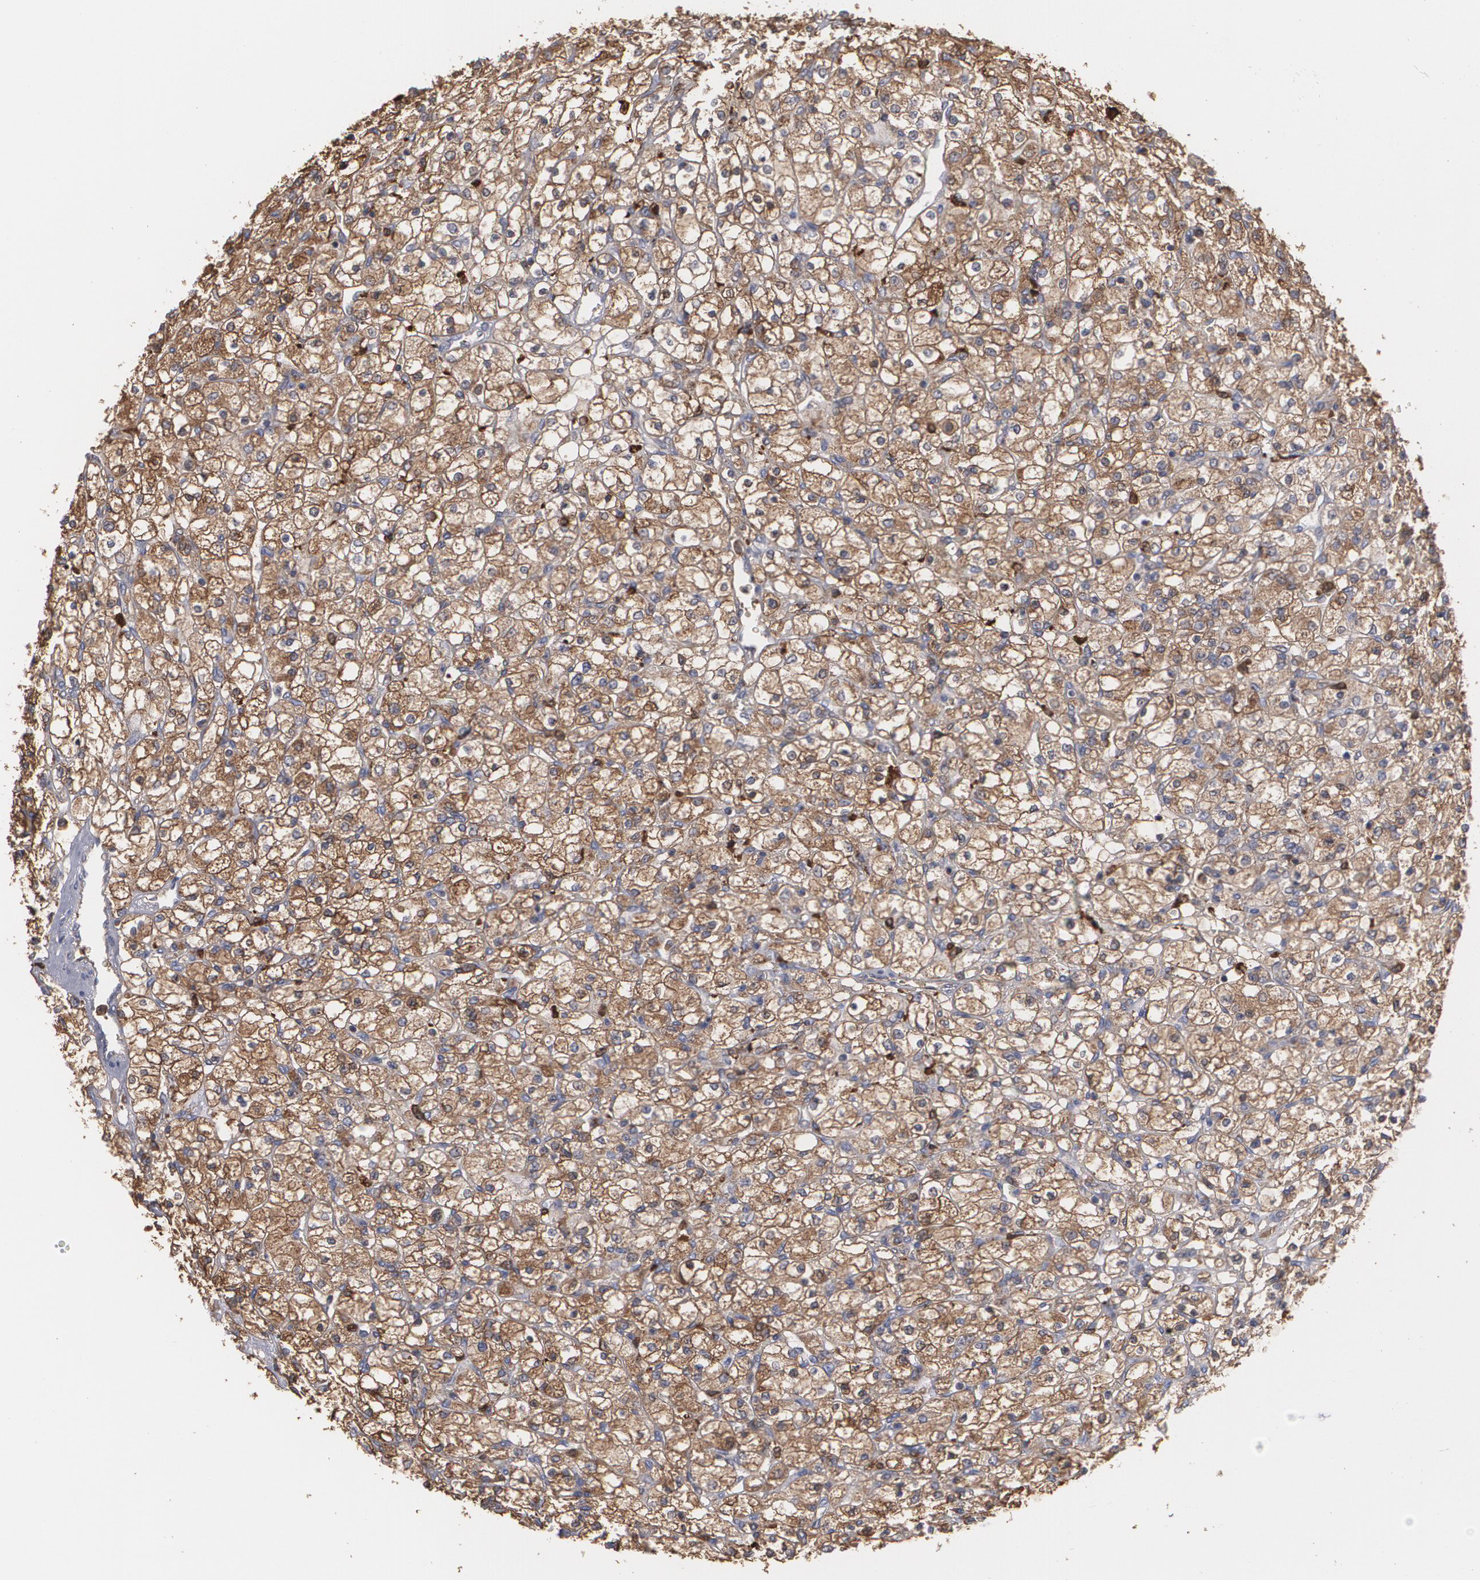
{"staining": {"intensity": "strong", "quantity": ">75%", "location": "cytoplasmic/membranous"}, "tissue": "renal cancer", "cell_type": "Tumor cells", "image_type": "cancer", "snomed": [{"axis": "morphology", "description": "Adenocarcinoma, NOS"}, {"axis": "topography", "description": "Kidney"}], "caption": "Renal adenocarcinoma tissue shows strong cytoplasmic/membranous positivity in about >75% of tumor cells (DAB = brown stain, brightfield microscopy at high magnification).", "gene": "ODC1", "patient": {"sex": "female", "age": 83}}